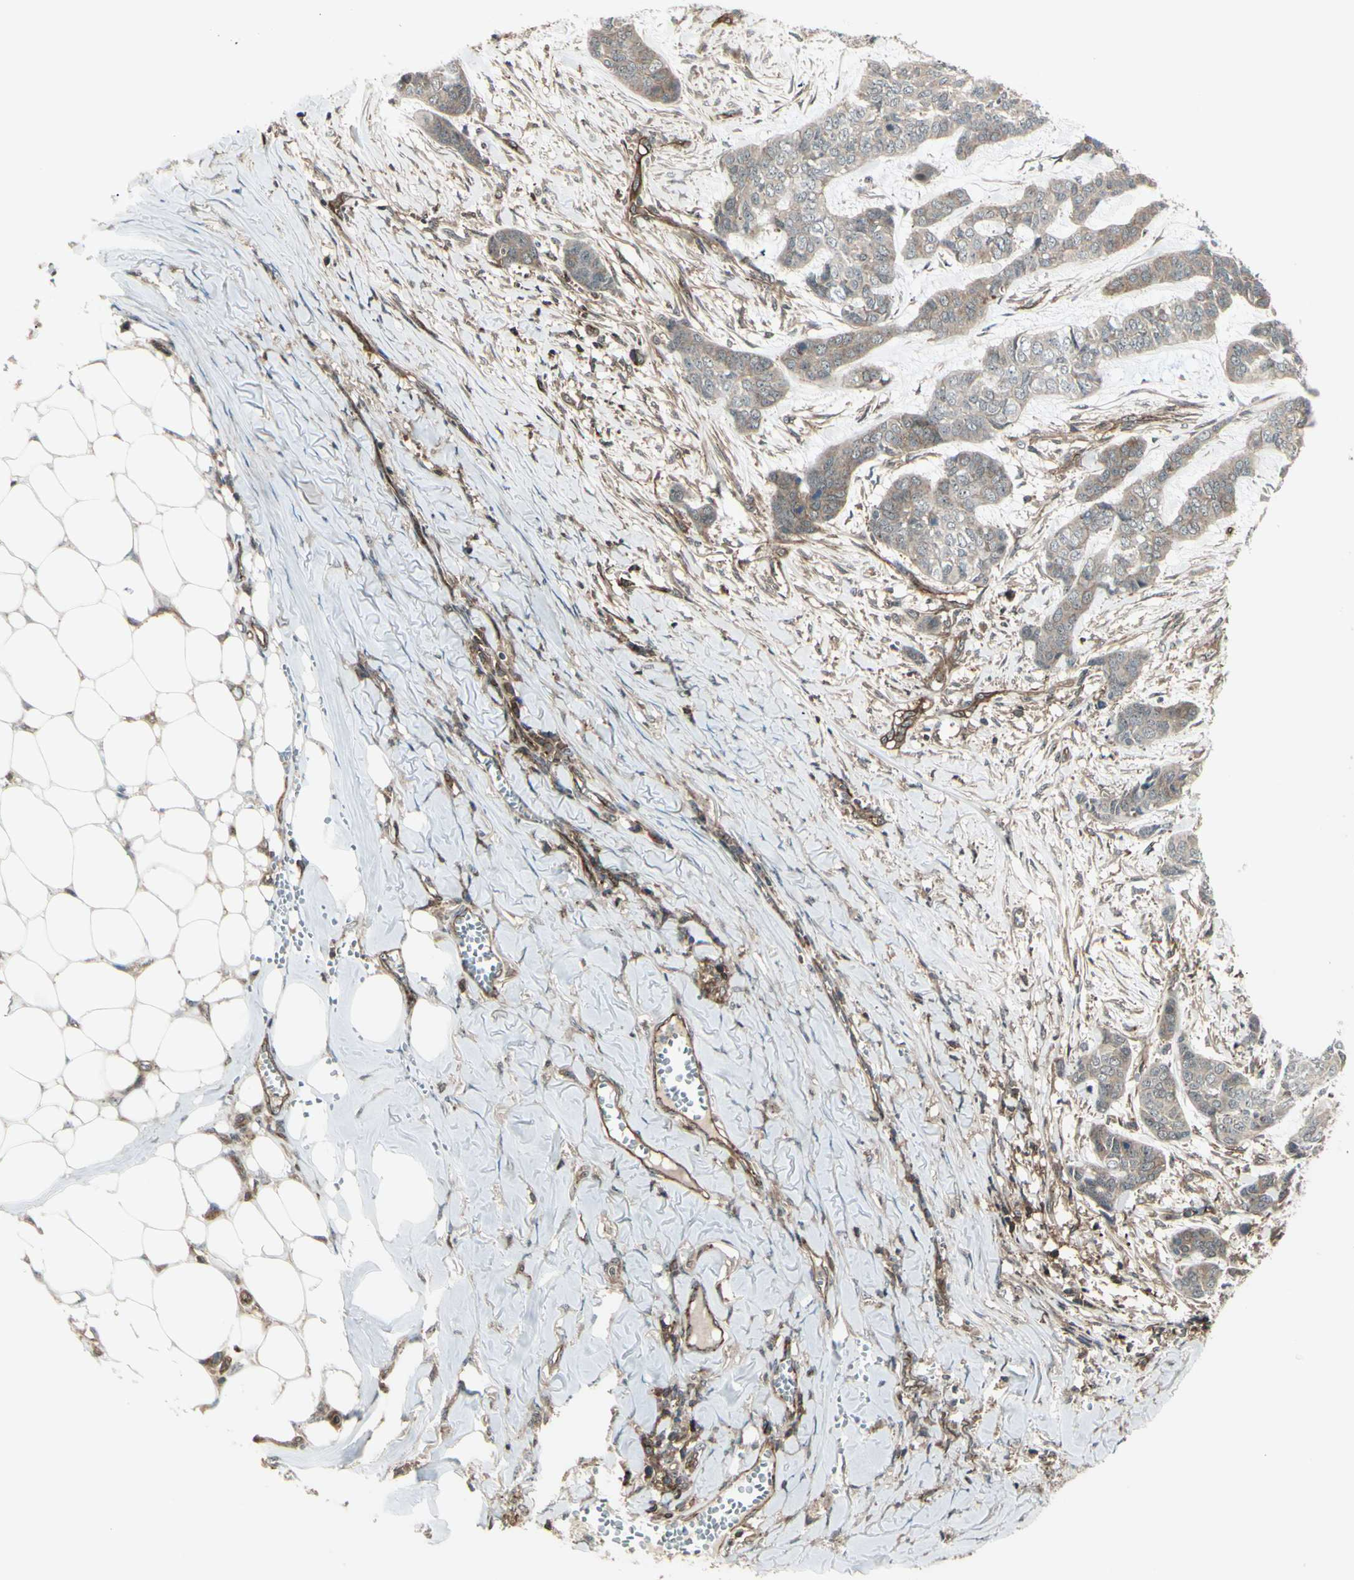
{"staining": {"intensity": "weak", "quantity": ">75%", "location": "cytoplasmic/membranous"}, "tissue": "skin cancer", "cell_type": "Tumor cells", "image_type": "cancer", "snomed": [{"axis": "morphology", "description": "Basal cell carcinoma"}, {"axis": "topography", "description": "Skin"}], "caption": "Weak cytoplasmic/membranous expression for a protein is appreciated in about >75% of tumor cells of skin cancer (basal cell carcinoma) using immunohistochemistry.", "gene": "FXYD5", "patient": {"sex": "female", "age": 64}}